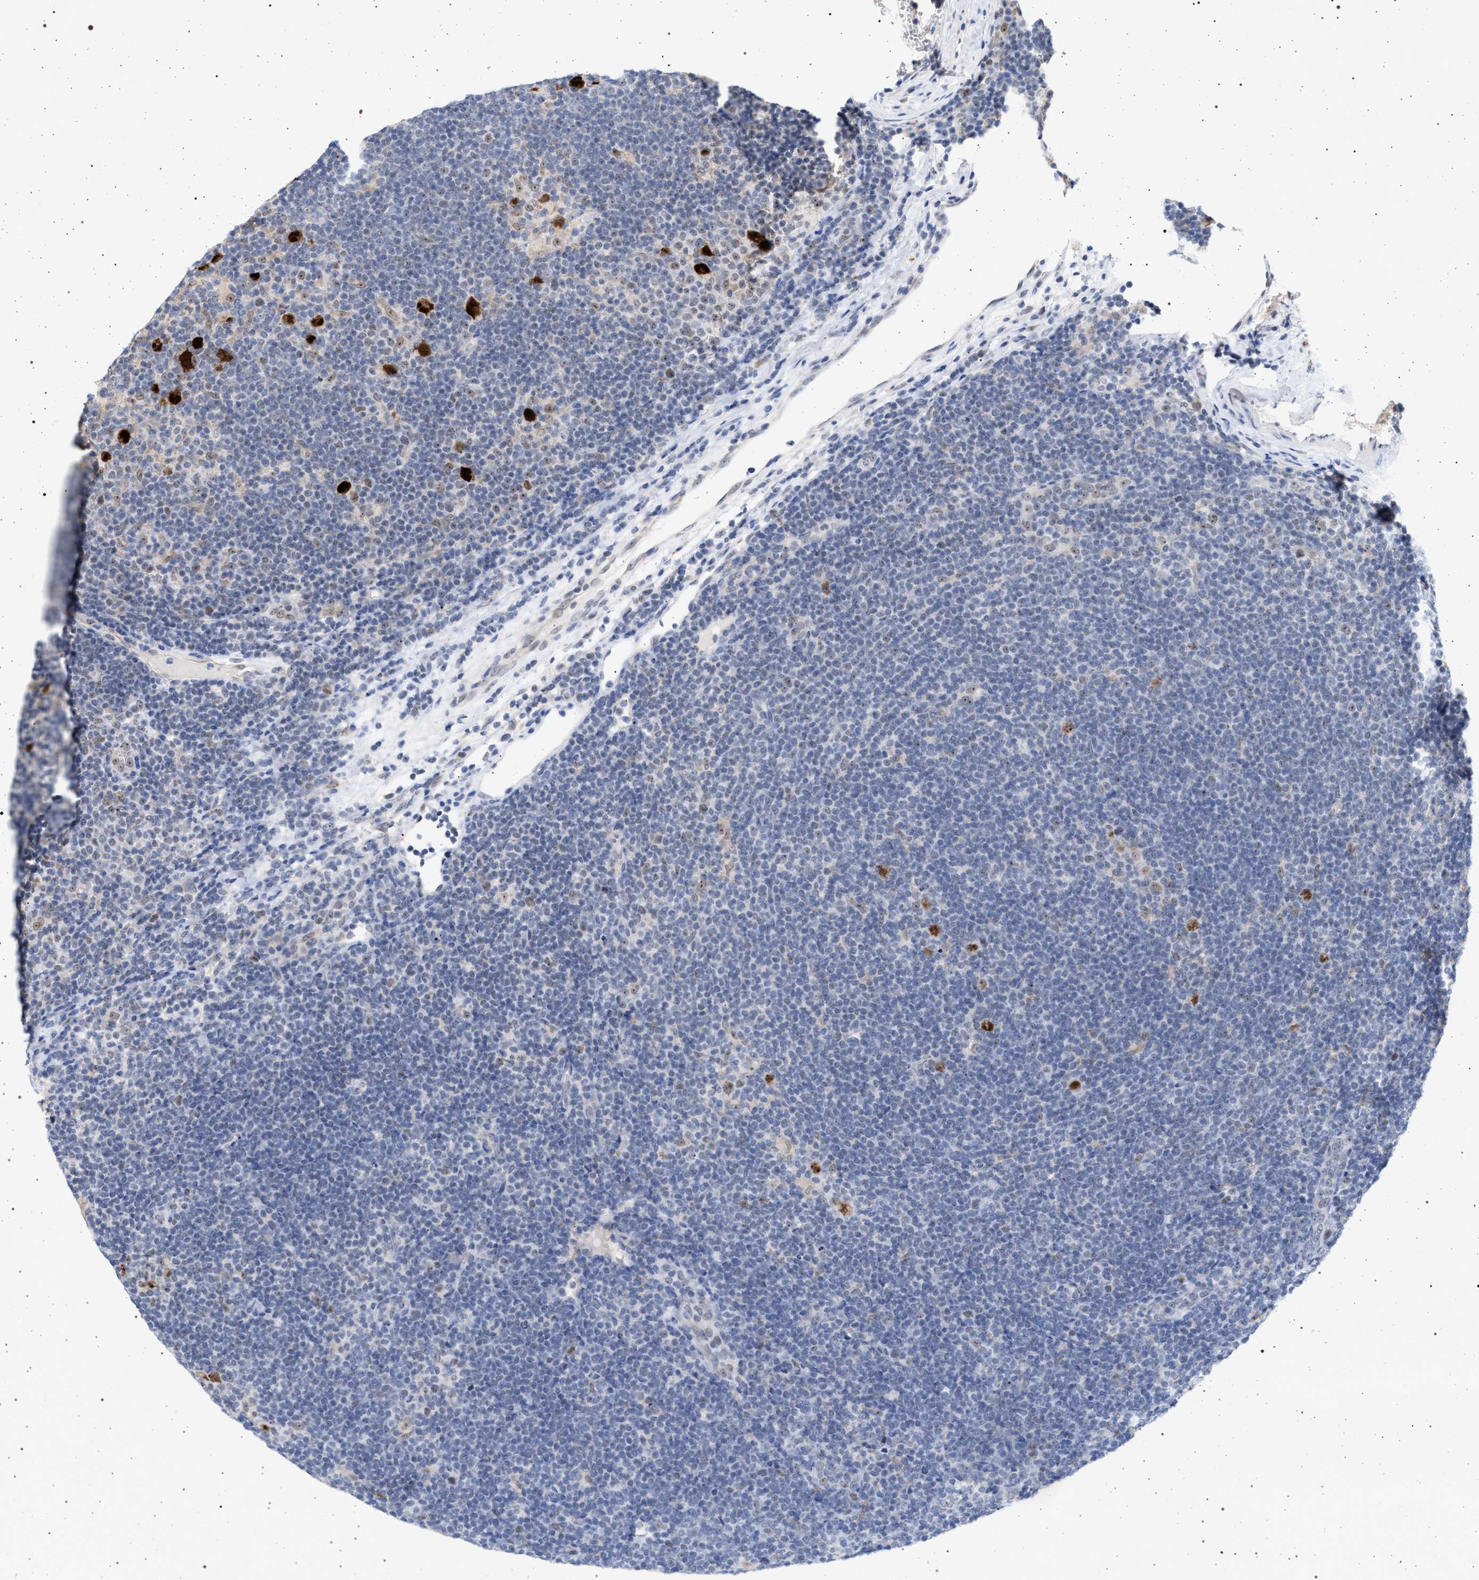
{"staining": {"intensity": "strong", "quantity": ">75%", "location": "cytoplasmic/membranous,nuclear"}, "tissue": "lymphoma", "cell_type": "Tumor cells", "image_type": "cancer", "snomed": [{"axis": "morphology", "description": "Hodgkin's disease, NOS"}, {"axis": "topography", "description": "Lymph node"}], "caption": "Brown immunohistochemical staining in Hodgkin's disease exhibits strong cytoplasmic/membranous and nuclear expression in about >75% of tumor cells.", "gene": "ELAC2", "patient": {"sex": "female", "age": 57}}